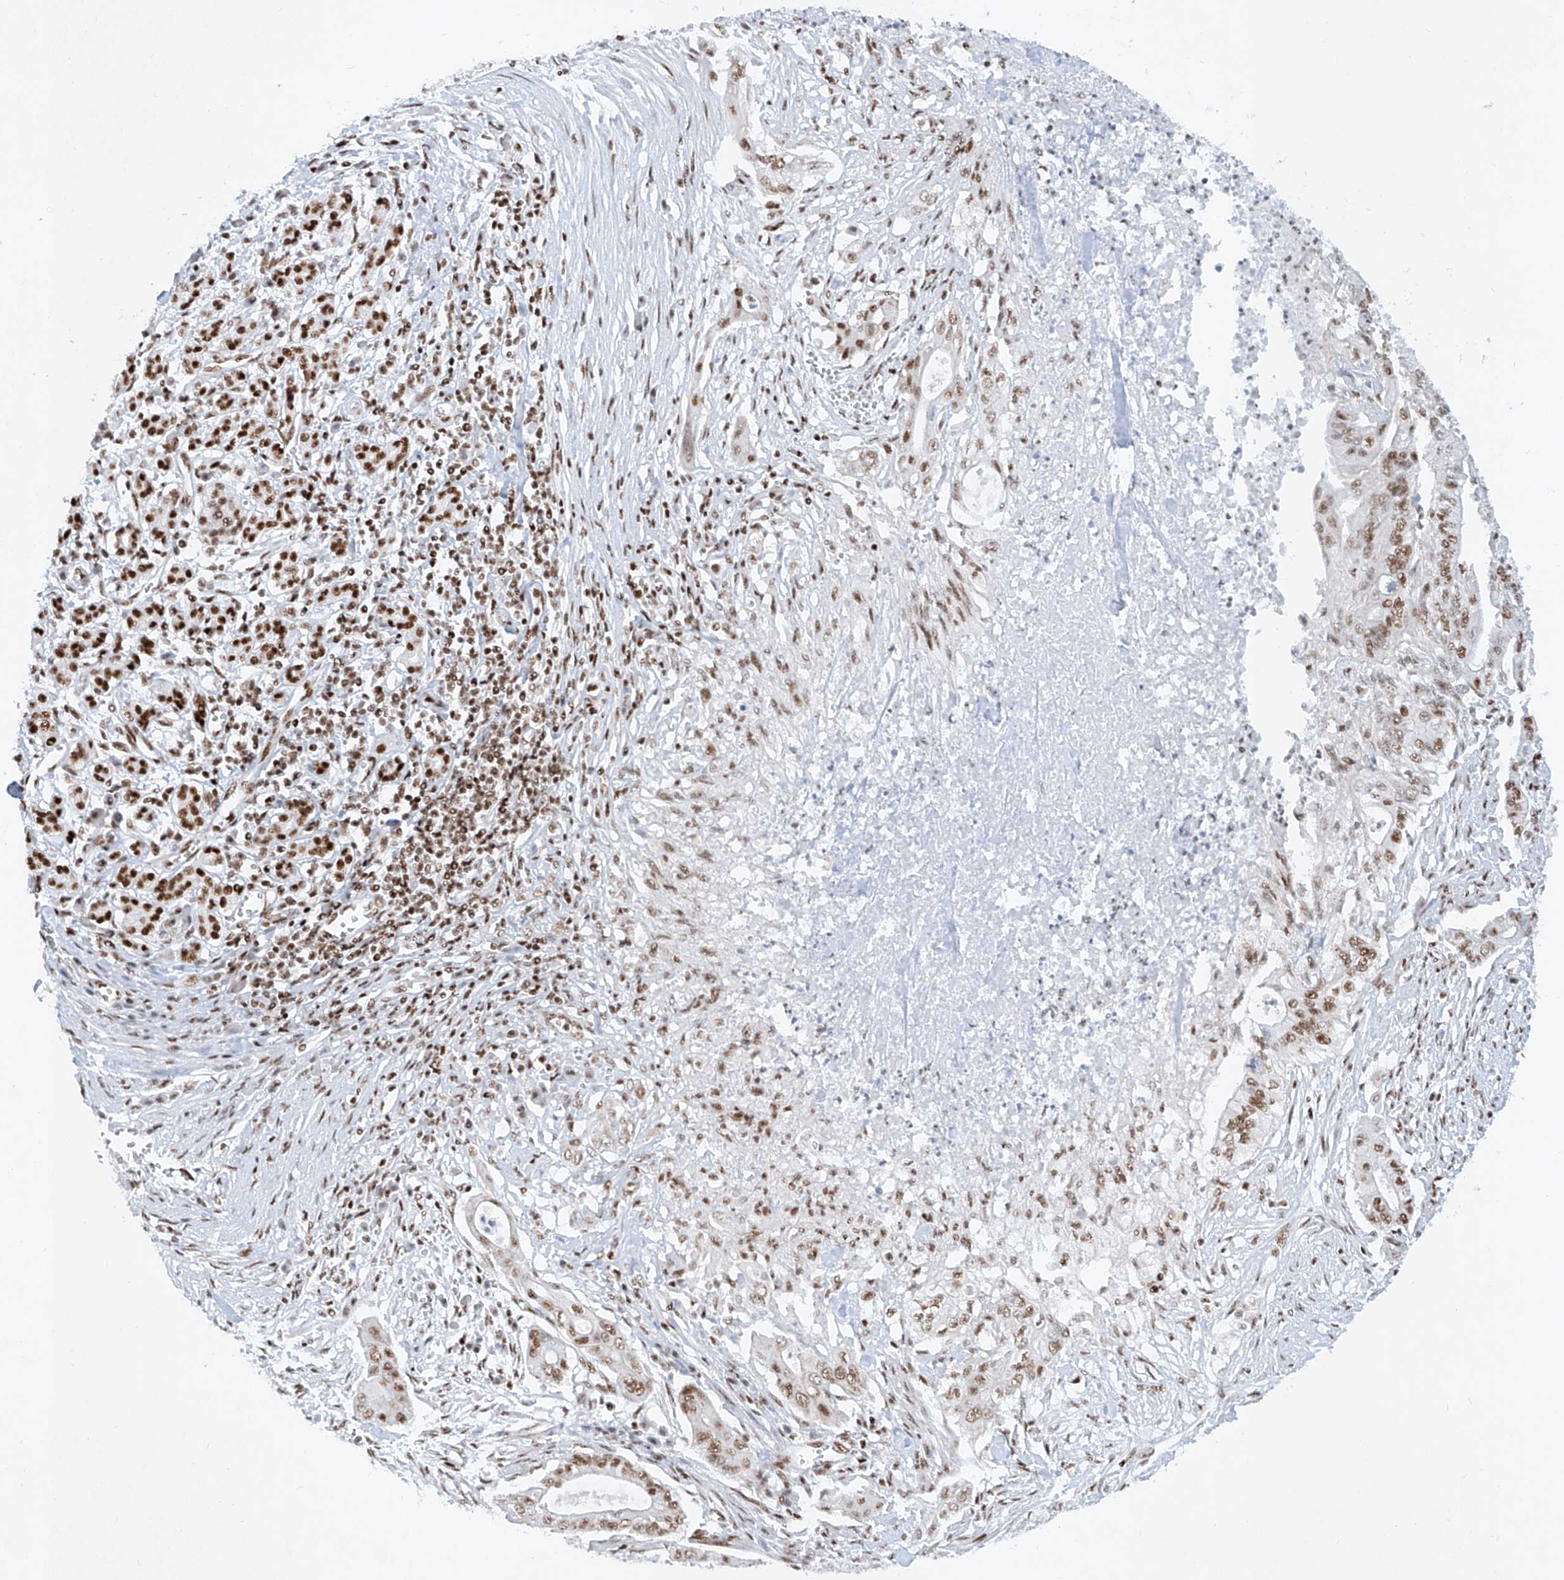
{"staining": {"intensity": "moderate", "quantity": ">75%", "location": "nuclear"}, "tissue": "pancreatic cancer", "cell_type": "Tumor cells", "image_type": "cancer", "snomed": [{"axis": "morphology", "description": "Adenocarcinoma, NOS"}, {"axis": "topography", "description": "Pancreas"}], "caption": "Immunohistochemical staining of human pancreatic cancer shows medium levels of moderate nuclear expression in approximately >75% of tumor cells.", "gene": "TAF4", "patient": {"sex": "male", "age": 58}}